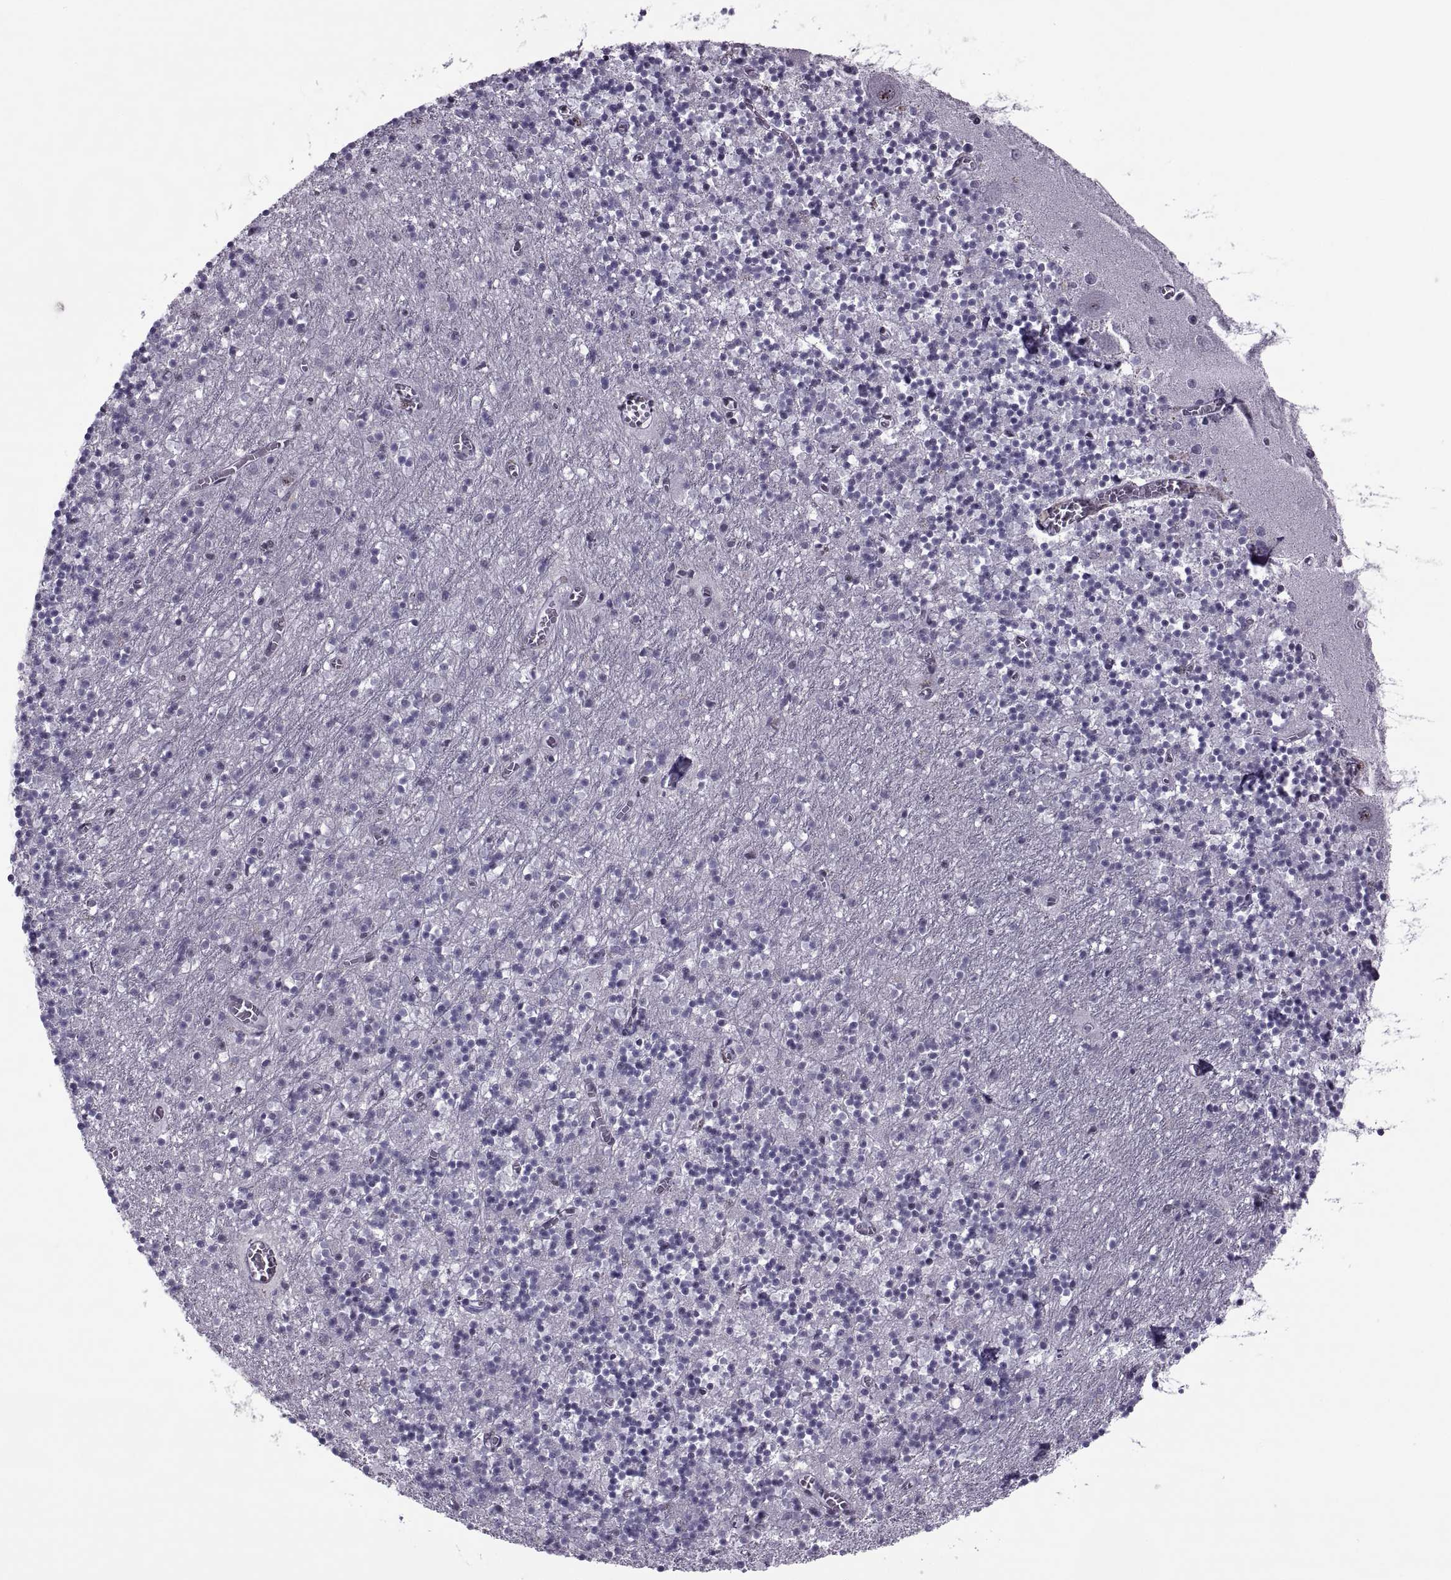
{"staining": {"intensity": "negative", "quantity": "none", "location": "none"}, "tissue": "cerebellum", "cell_type": "Cells in granular layer", "image_type": "normal", "snomed": [{"axis": "morphology", "description": "Normal tissue, NOS"}, {"axis": "topography", "description": "Cerebellum"}], "caption": "DAB immunohistochemical staining of benign cerebellum exhibits no significant expression in cells in granular layer.", "gene": "MAGEA4", "patient": {"sex": "female", "age": 64}}